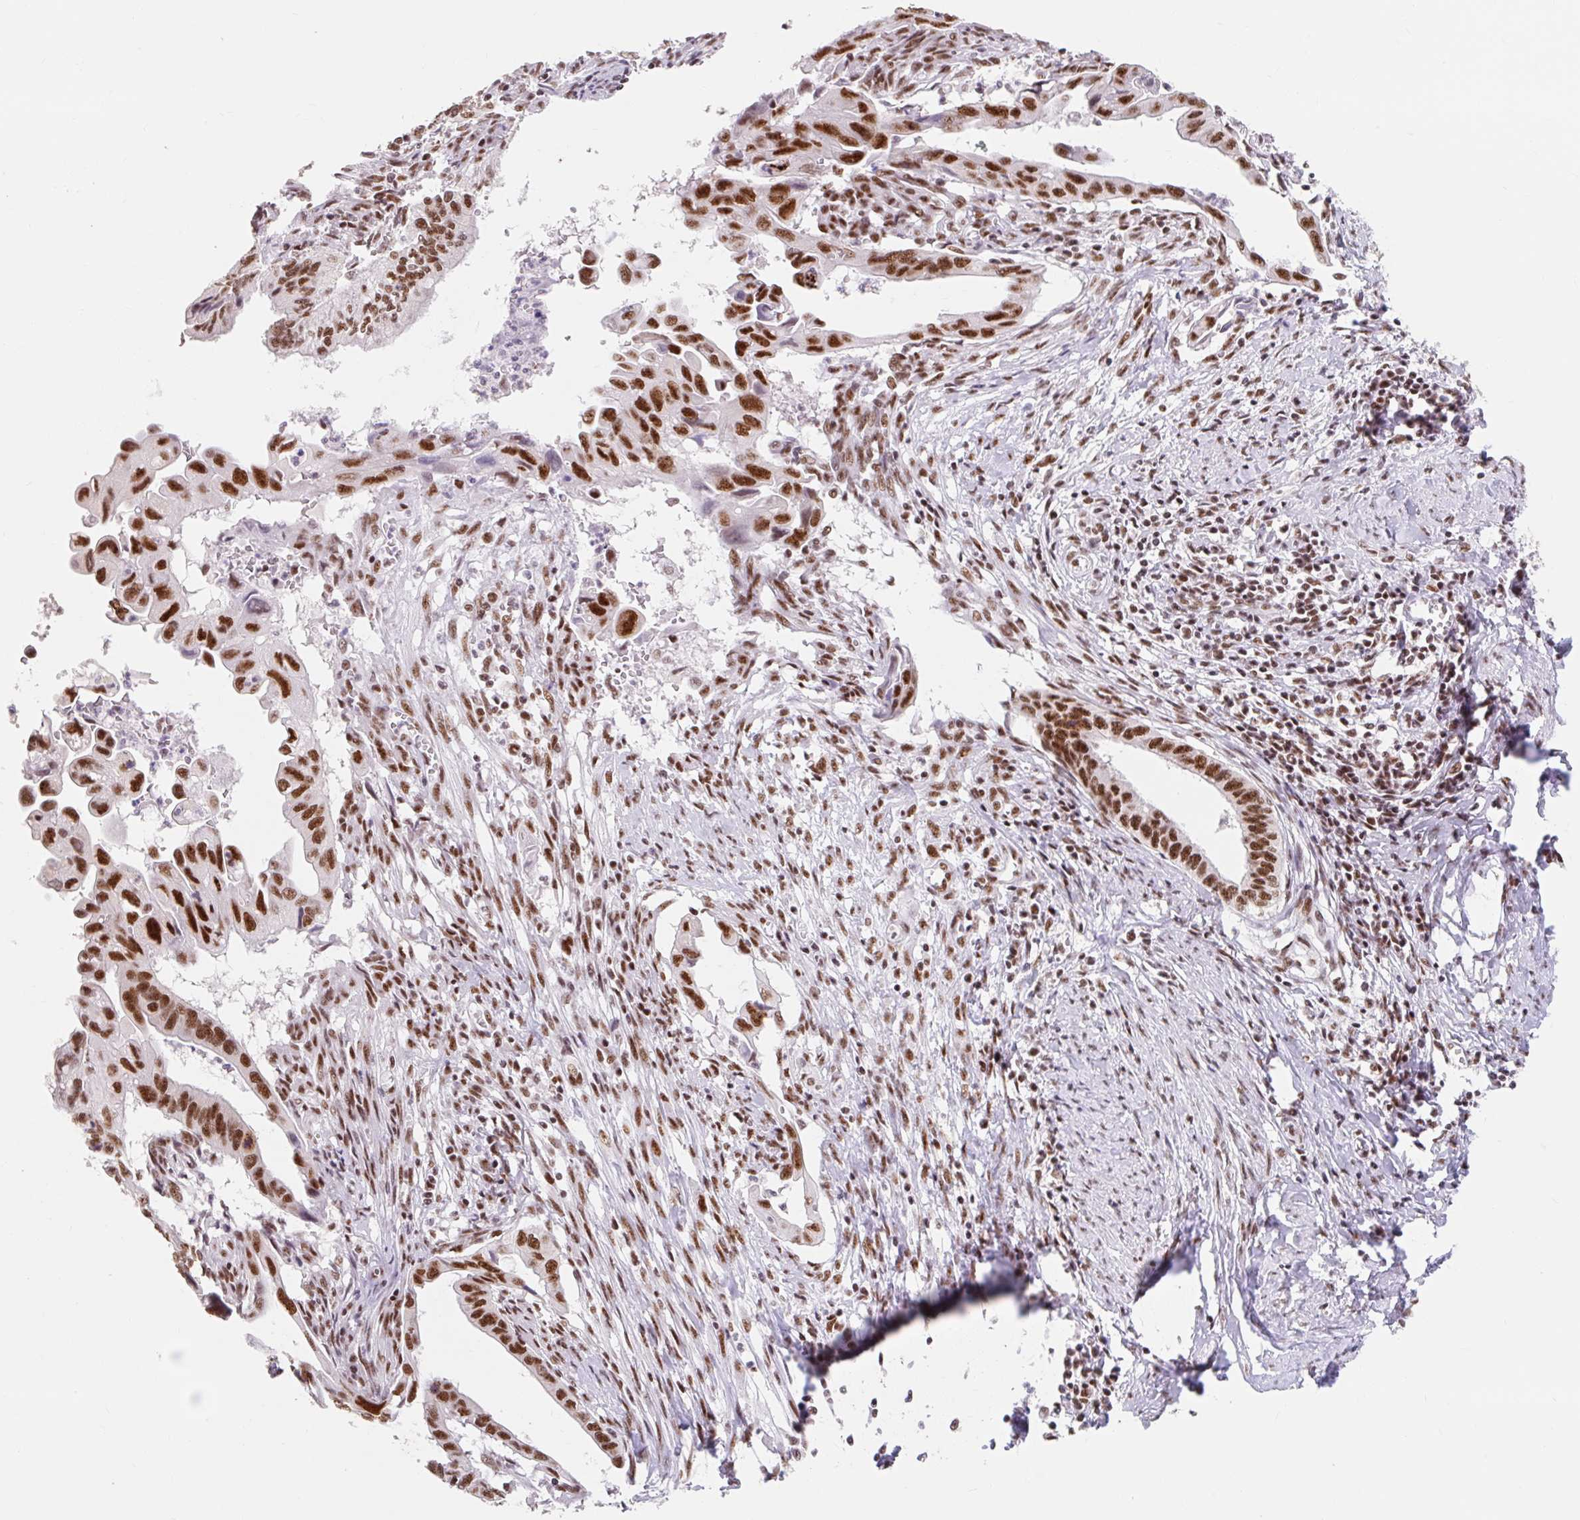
{"staining": {"intensity": "strong", "quantity": ">75%", "location": "nuclear"}, "tissue": "cervical cancer", "cell_type": "Tumor cells", "image_type": "cancer", "snomed": [{"axis": "morphology", "description": "Adenocarcinoma, NOS"}, {"axis": "topography", "description": "Cervix"}], "caption": "Immunohistochemistry photomicrograph of human cervical adenocarcinoma stained for a protein (brown), which displays high levels of strong nuclear expression in approximately >75% of tumor cells.", "gene": "SRSF10", "patient": {"sex": "female", "age": 42}}